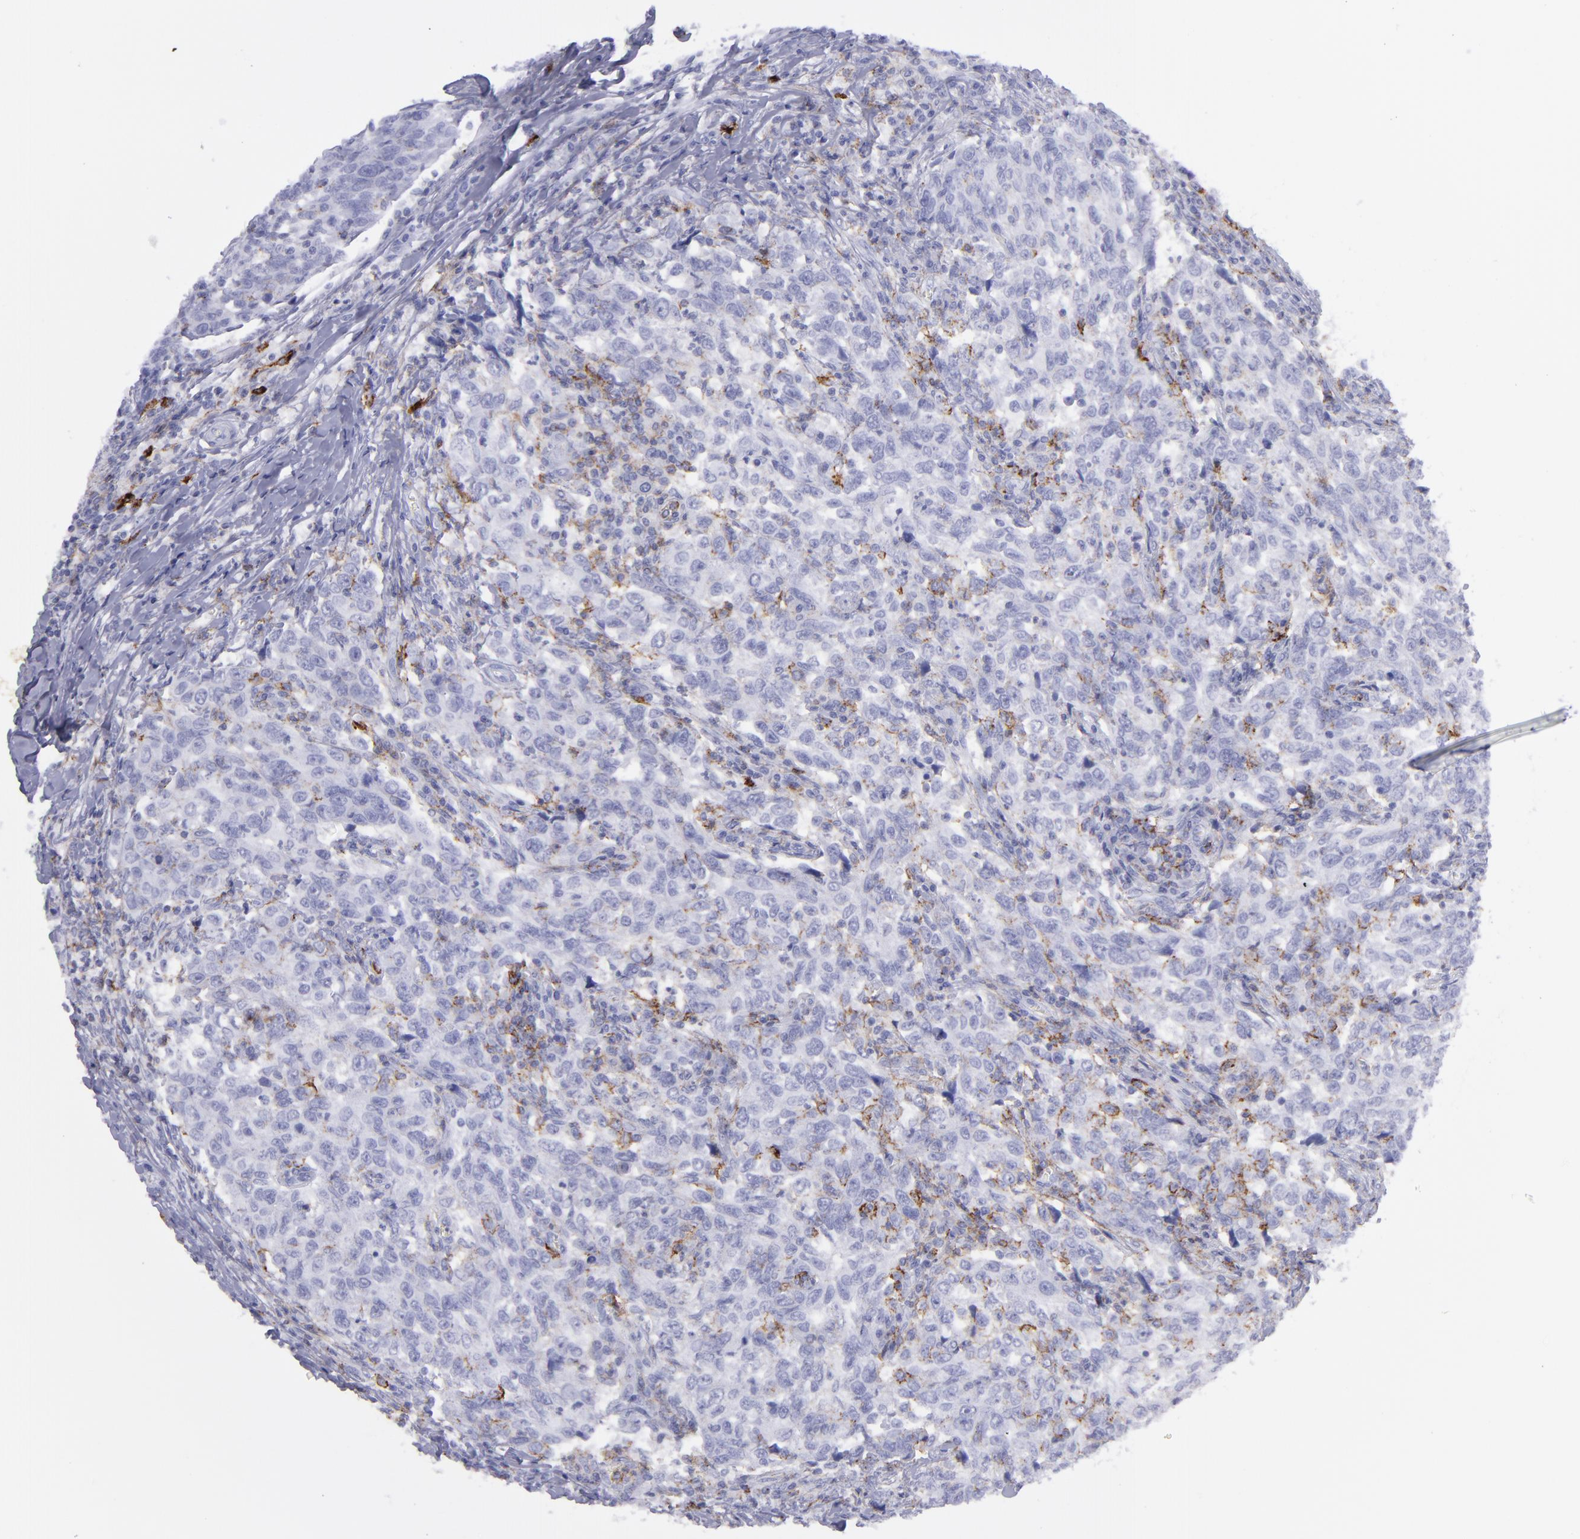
{"staining": {"intensity": "negative", "quantity": "none", "location": "none"}, "tissue": "breast cancer", "cell_type": "Tumor cells", "image_type": "cancer", "snomed": [{"axis": "morphology", "description": "Duct carcinoma"}, {"axis": "topography", "description": "Breast"}], "caption": "High magnification brightfield microscopy of breast infiltrating ductal carcinoma stained with DAB (brown) and counterstained with hematoxylin (blue): tumor cells show no significant expression. Brightfield microscopy of immunohistochemistry stained with DAB (brown) and hematoxylin (blue), captured at high magnification.", "gene": "SELPLG", "patient": {"sex": "female", "age": 50}}